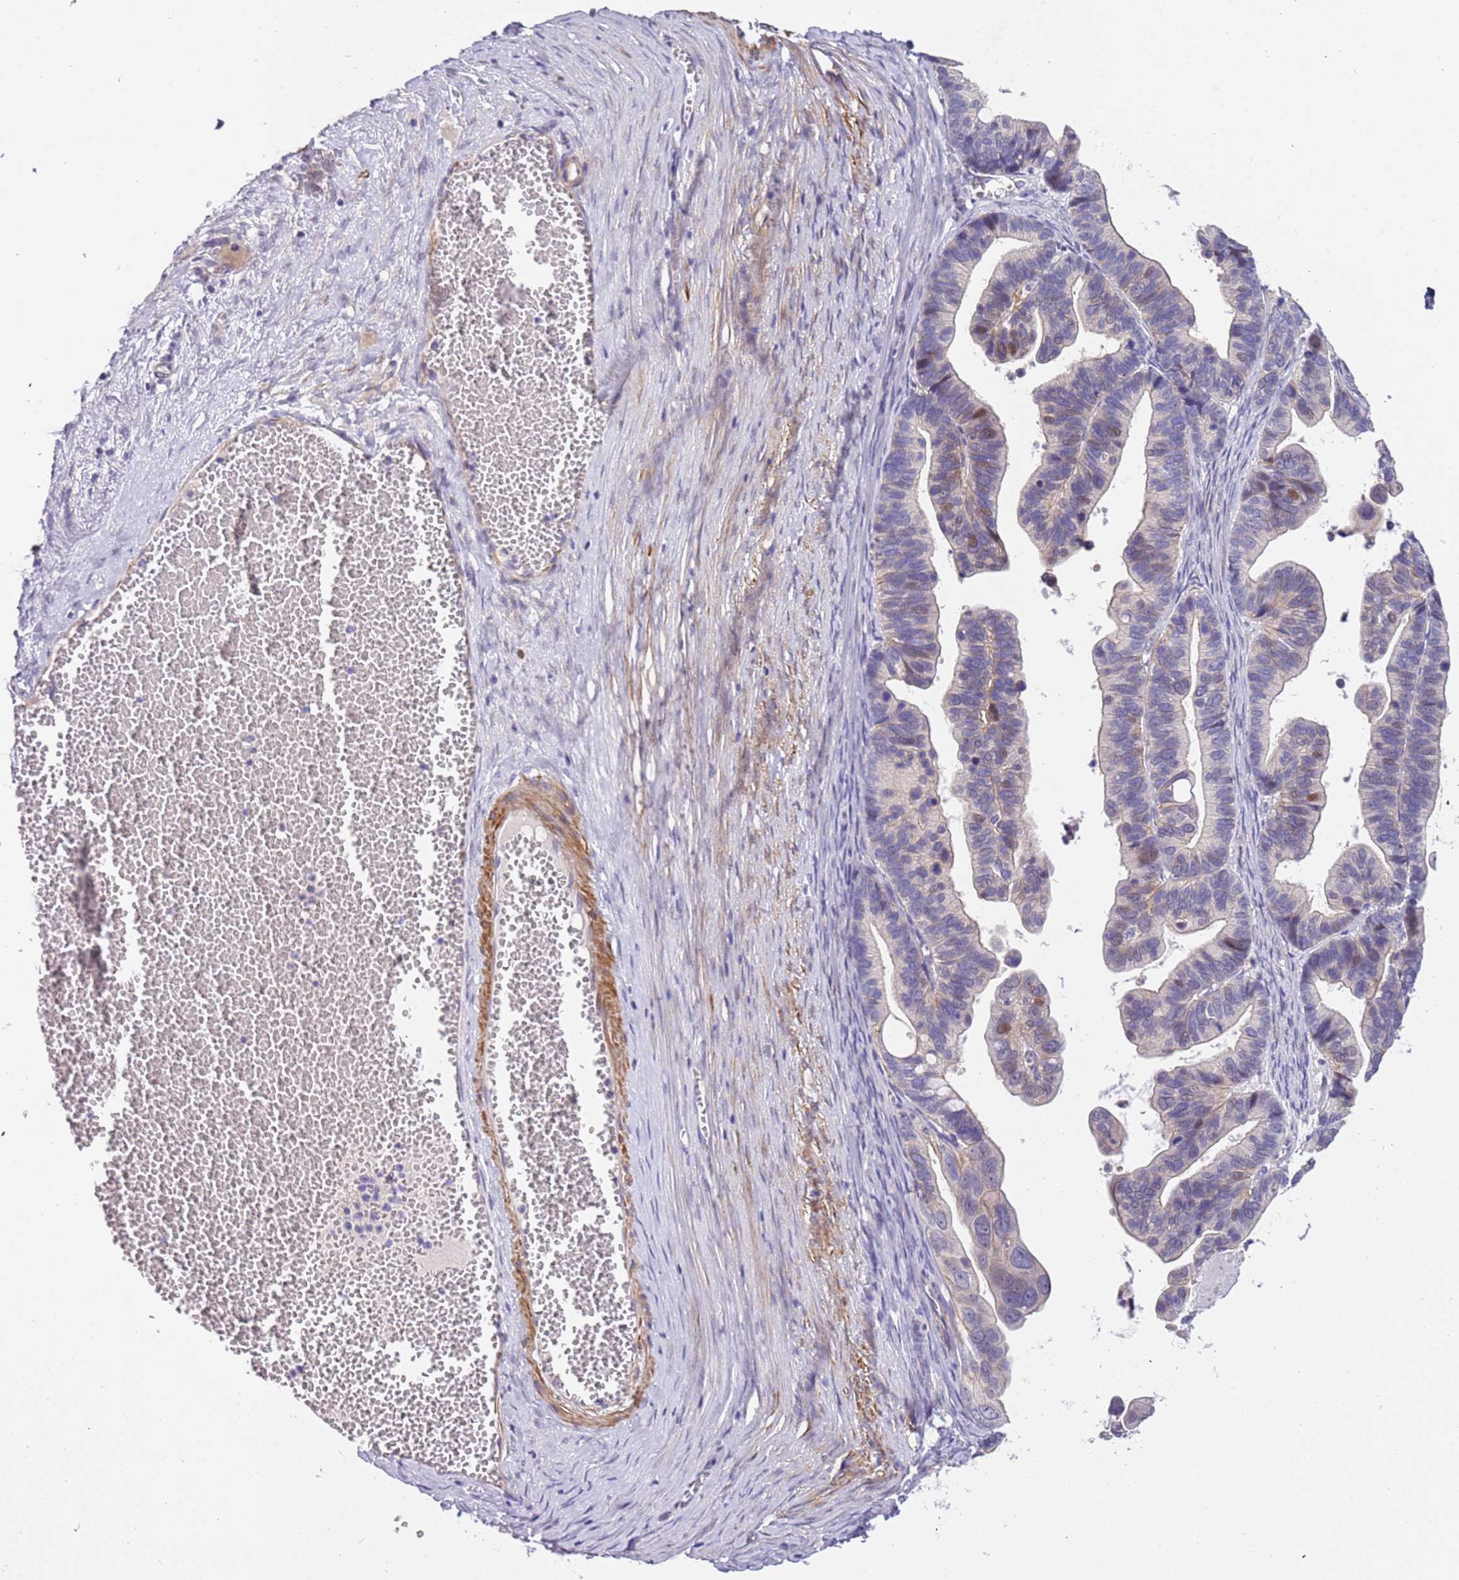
{"staining": {"intensity": "weak", "quantity": "<25%", "location": "nuclear"}, "tissue": "ovarian cancer", "cell_type": "Tumor cells", "image_type": "cancer", "snomed": [{"axis": "morphology", "description": "Cystadenocarcinoma, serous, NOS"}, {"axis": "topography", "description": "Ovary"}], "caption": "Micrograph shows no protein expression in tumor cells of ovarian cancer (serous cystadenocarcinoma) tissue. (Brightfield microscopy of DAB IHC at high magnification).", "gene": "PLEKHH1", "patient": {"sex": "female", "age": 56}}